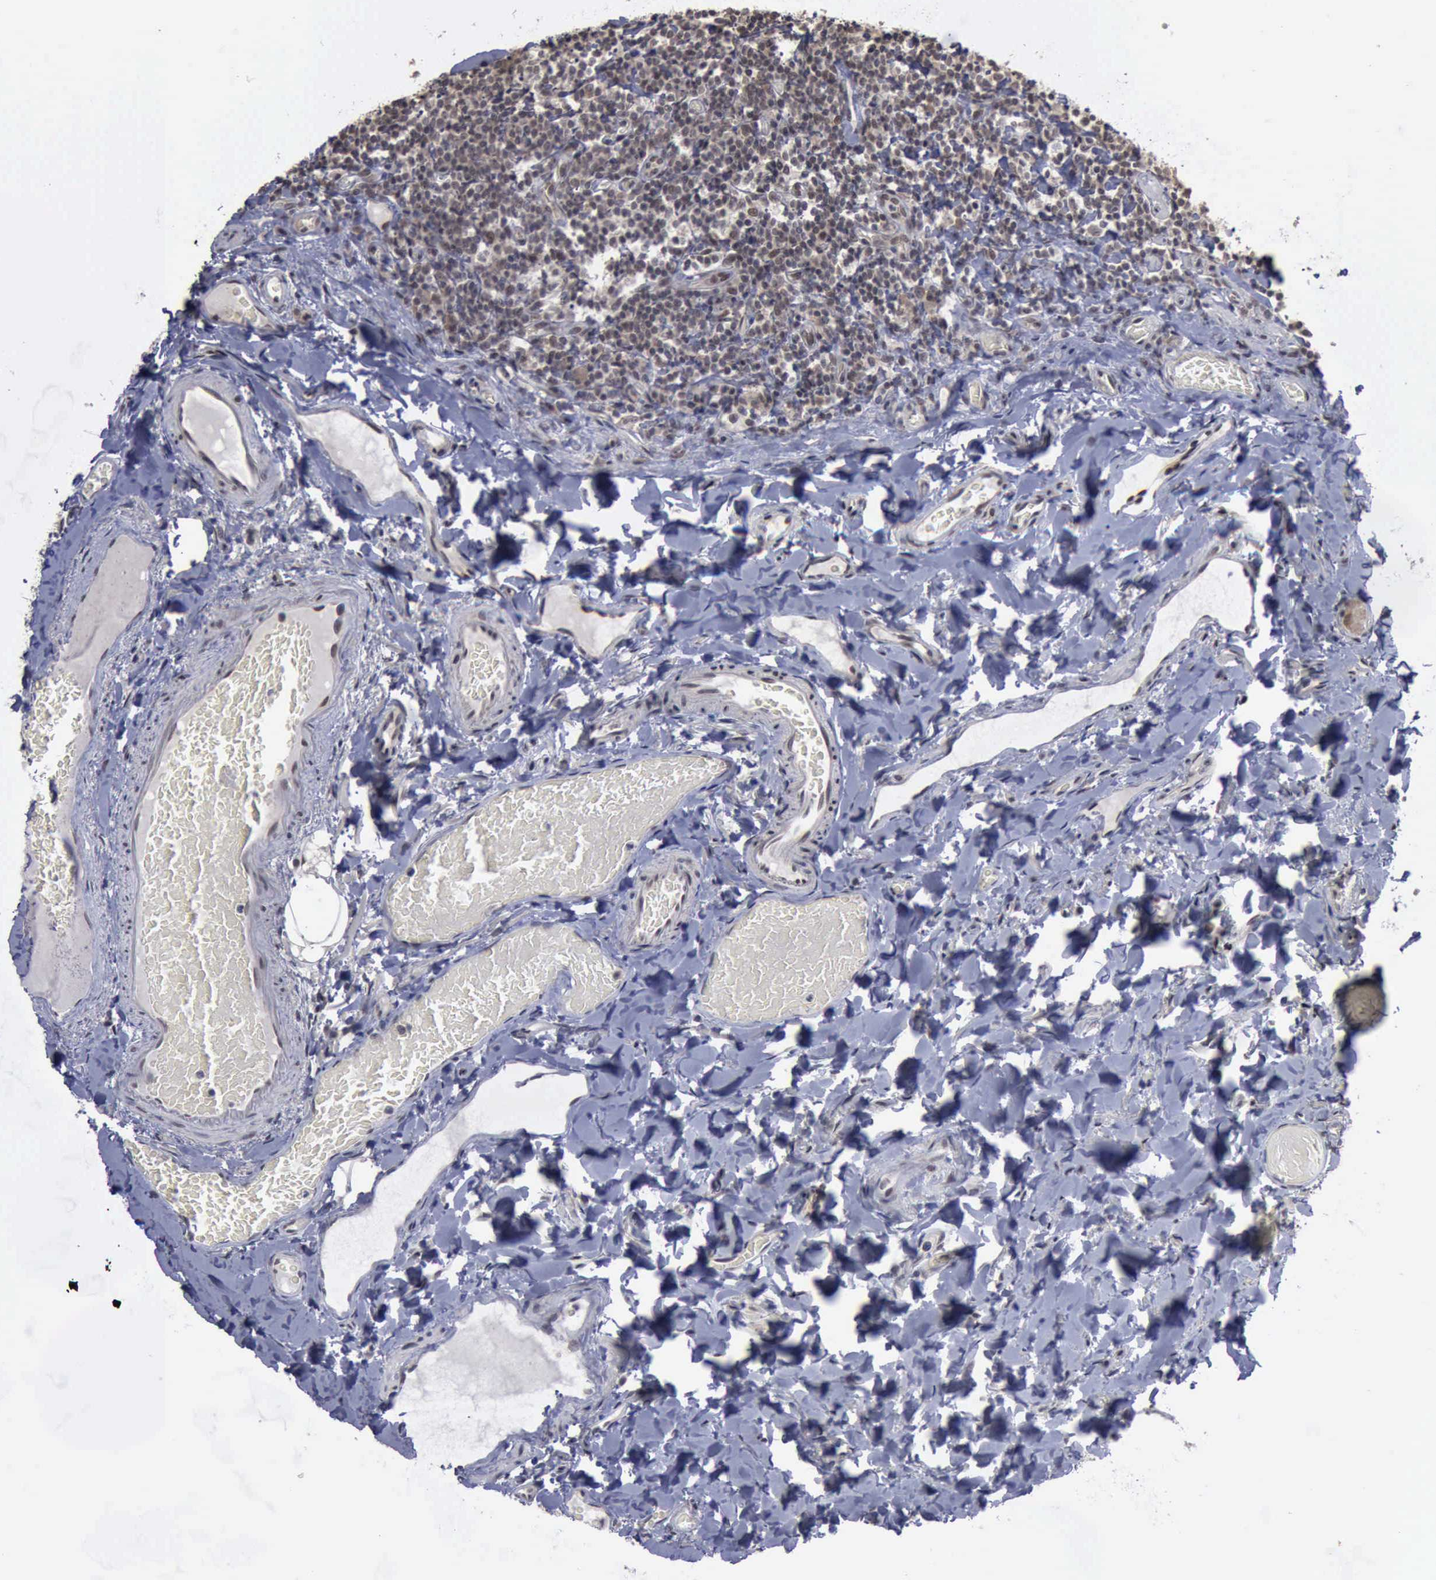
{"staining": {"intensity": "moderate", "quantity": "25%-75%", "location": "cytoplasmic/membranous,nuclear"}, "tissue": "duodenum", "cell_type": "Glandular cells", "image_type": "normal", "snomed": [{"axis": "morphology", "description": "Normal tissue, NOS"}, {"axis": "topography", "description": "Duodenum"}], "caption": "A histopathology image showing moderate cytoplasmic/membranous,nuclear expression in about 25%-75% of glandular cells in unremarkable duodenum, as visualized by brown immunohistochemical staining.", "gene": "RTCB", "patient": {"sex": "male", "age": 66}}